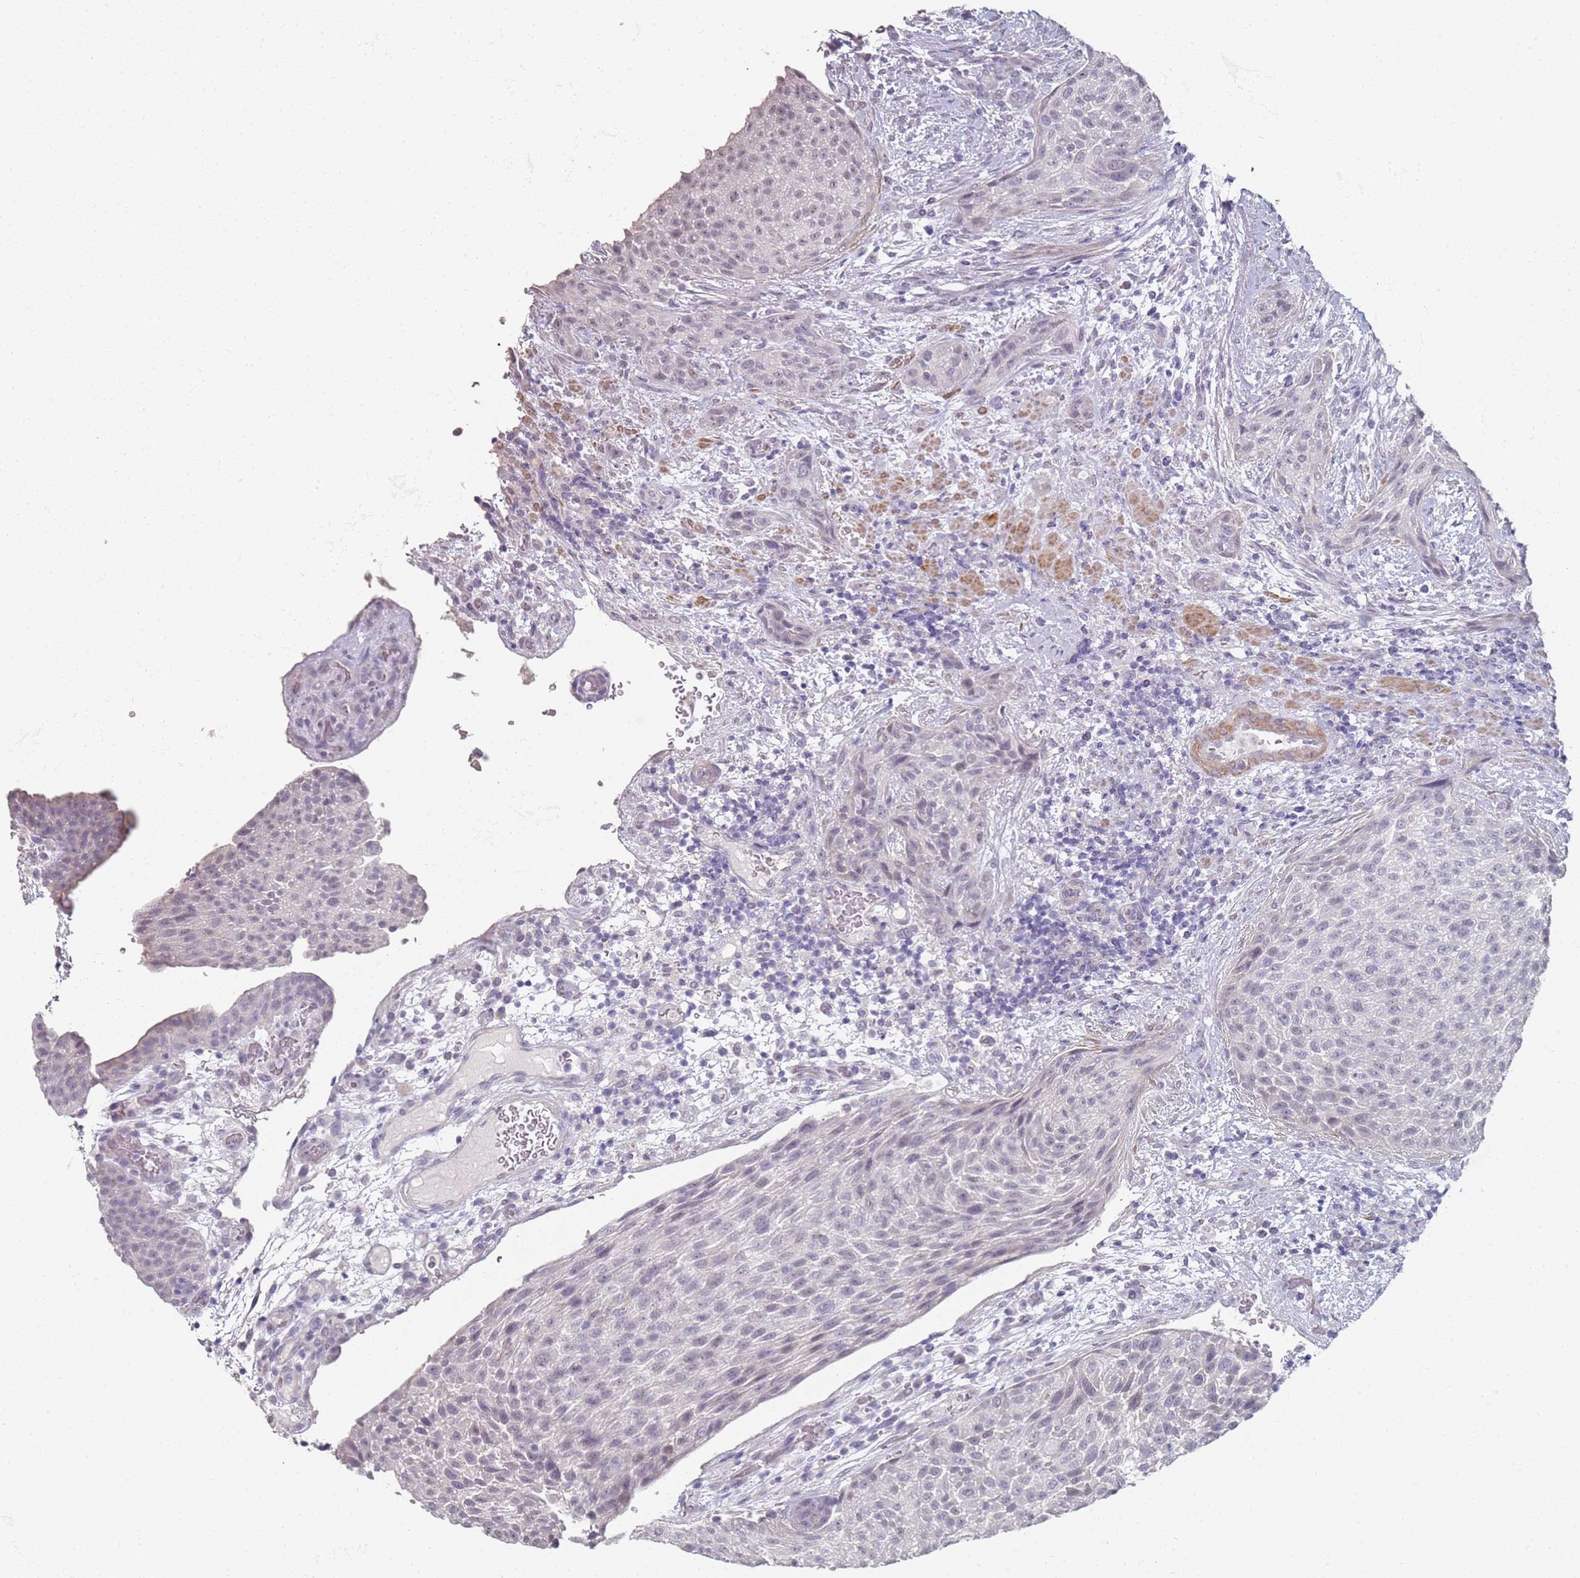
{"staining": {"intensity": "weak", "quantity": "<25%", "location": "nuclear"}, "tissue": "urothelial cancer", "cell_type": "Tumor cells", "image_type": "cancer", "snomed": [{"axis": "morphology", "description": "Normal tissue, NOS"}, {"axis": "morphology", "description": "Urothelial carcinoma, NOS"}, {"axis": "topography", "description": "Urinary bladder"}, {"axis": "topography", "description": "Peripheral nerve tissue"}], "caption": "A histopathology image of transitional cell carcinoma stained for a protein demonstrates no brown staining in tumor cells.", "gene": "DNAH11", "patient": {"sex": "male", "age": 35}}